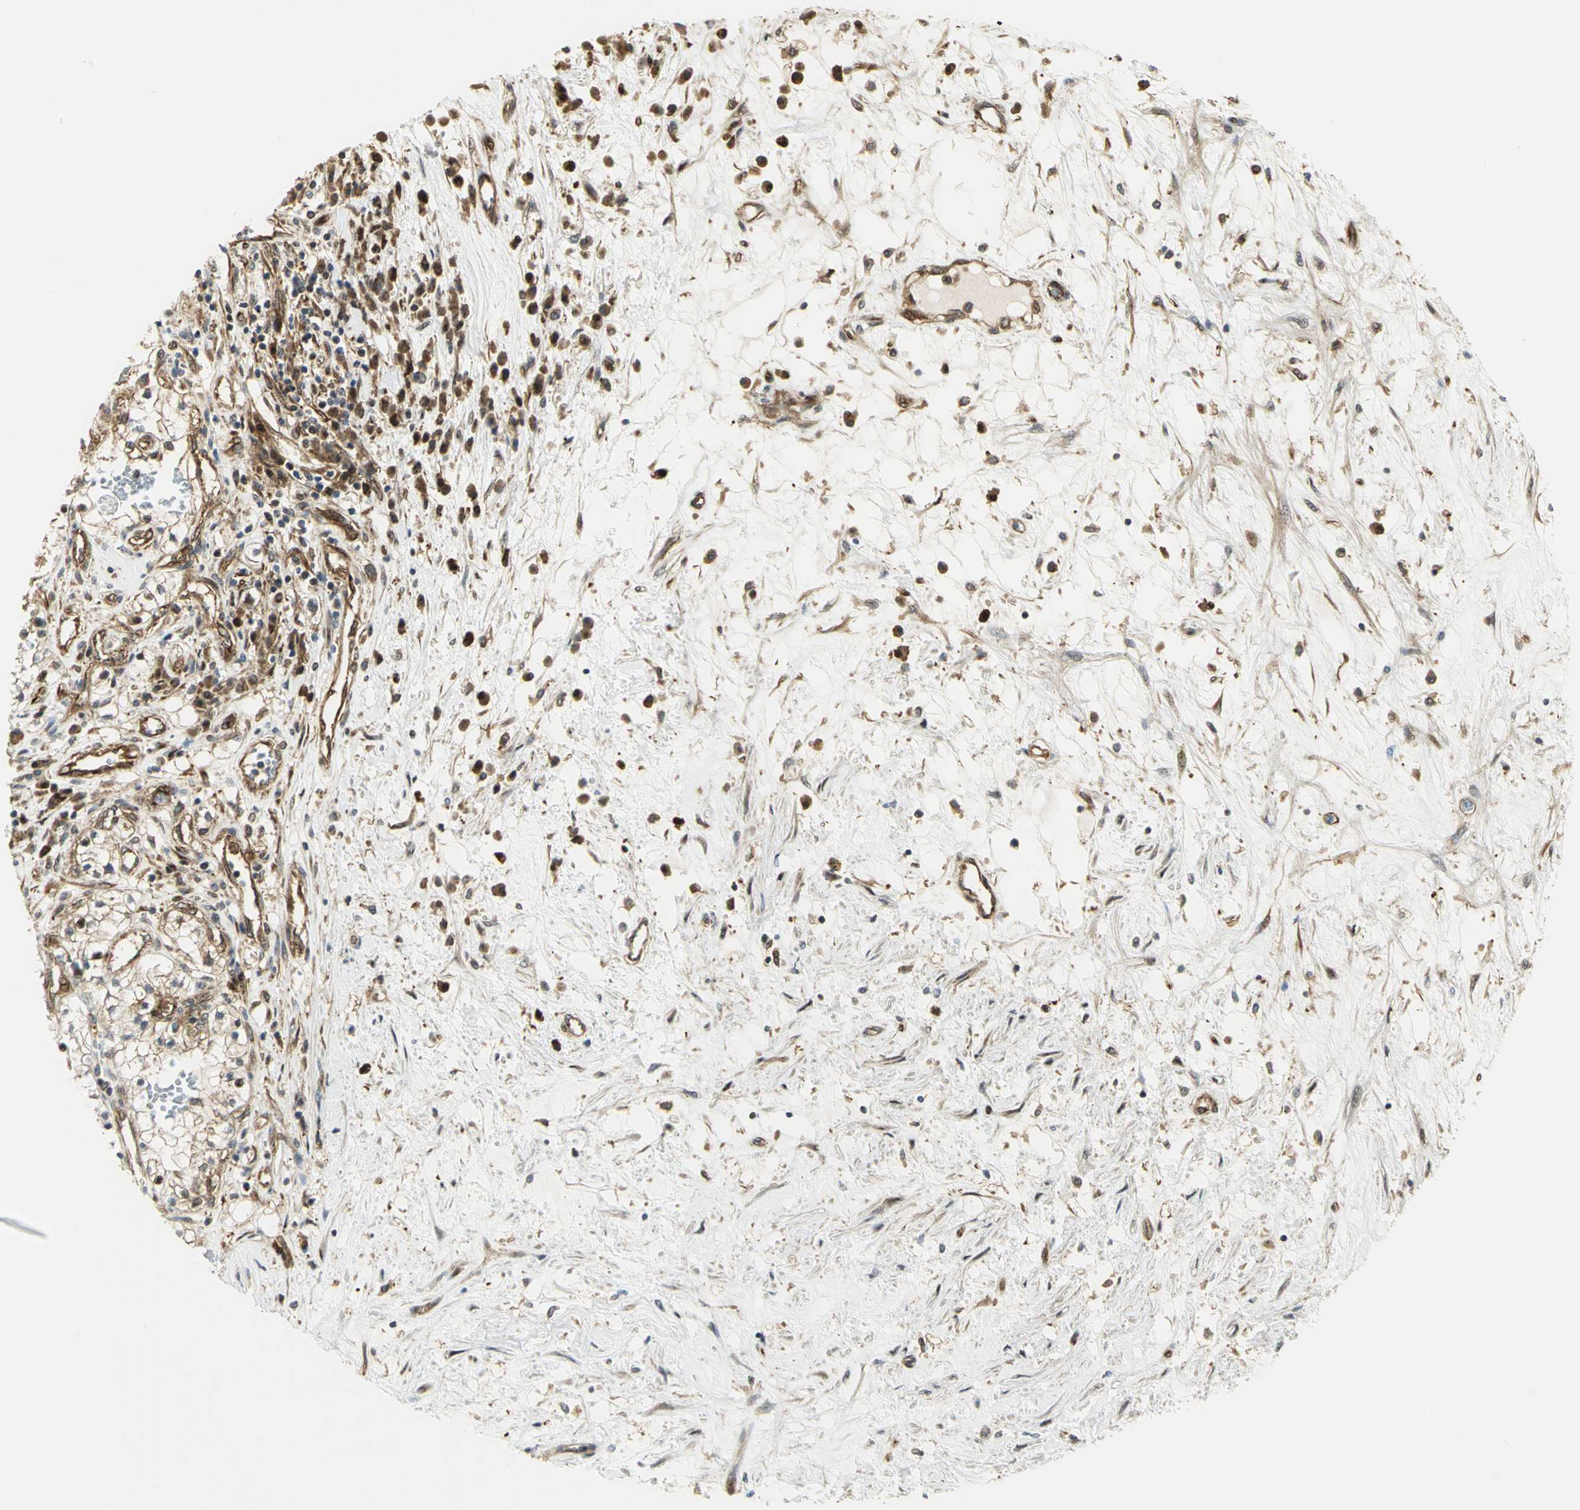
{"staining": {"intensity": "moderate", "quantity": ">75%", "location": "cytoplasmic/membranous"}, "tissue": "renal cancer", "cell_type": "Tumor cells", "image_type": "cancer", "snomed": [{"axis": "morphology", "description": "Adenocarcinoma, NOS"}, {"axis": "topography", "description": "Kidney"}], "caption": "Protein analysis of adenocarcinoma (renal) tissue displays moderate cytoplasmic/membranous expression in approximately >75% of tumor cells.", "gene": "EEA1", "patient": {"sex": "male", "age": 68}}